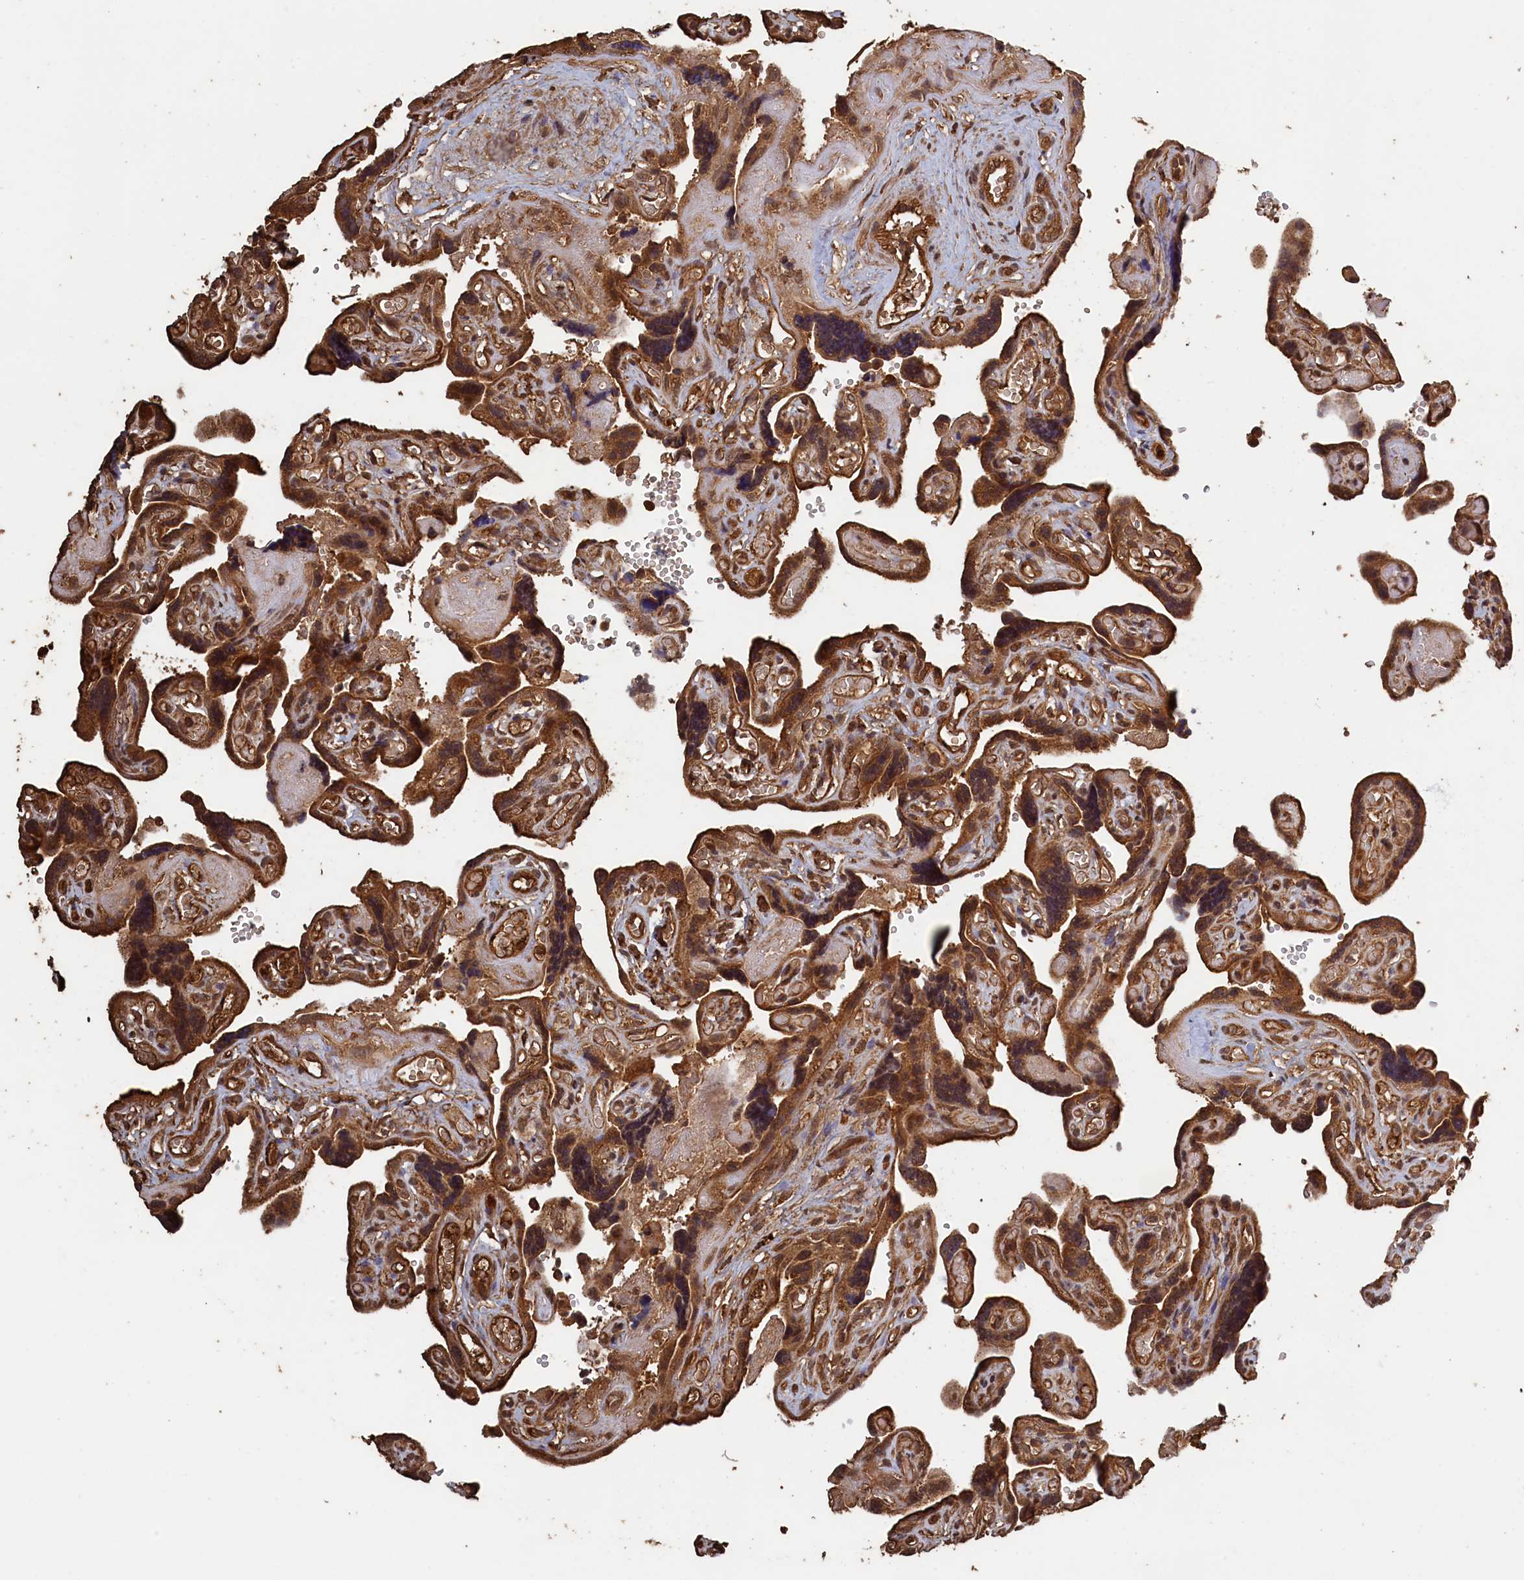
{"staining": {"intensity": "strong", "quantity": ">75%", "location": "cytoplasmic/membranous"}, "tissue": "placenta", "cell_type": "Trophoblastic cells", "image_type": "normal", "snomed": [{"axis": "morphology", "description": "Normal tissue, NOS"}, {"axis": "topography", "description": "Placenta"}], "caption": "A high-resolution photomicrograph shows IHC staining of normal placenta, which demonstrates strong cytoplasmic/membranous positivity in approximately >75% of trophoblastic cells. Immunohistochemistry stains the protein in brown and the nuclei are stained blue.", "gene": "SNX33", "patient": {"sex": "female", "age": 30}}